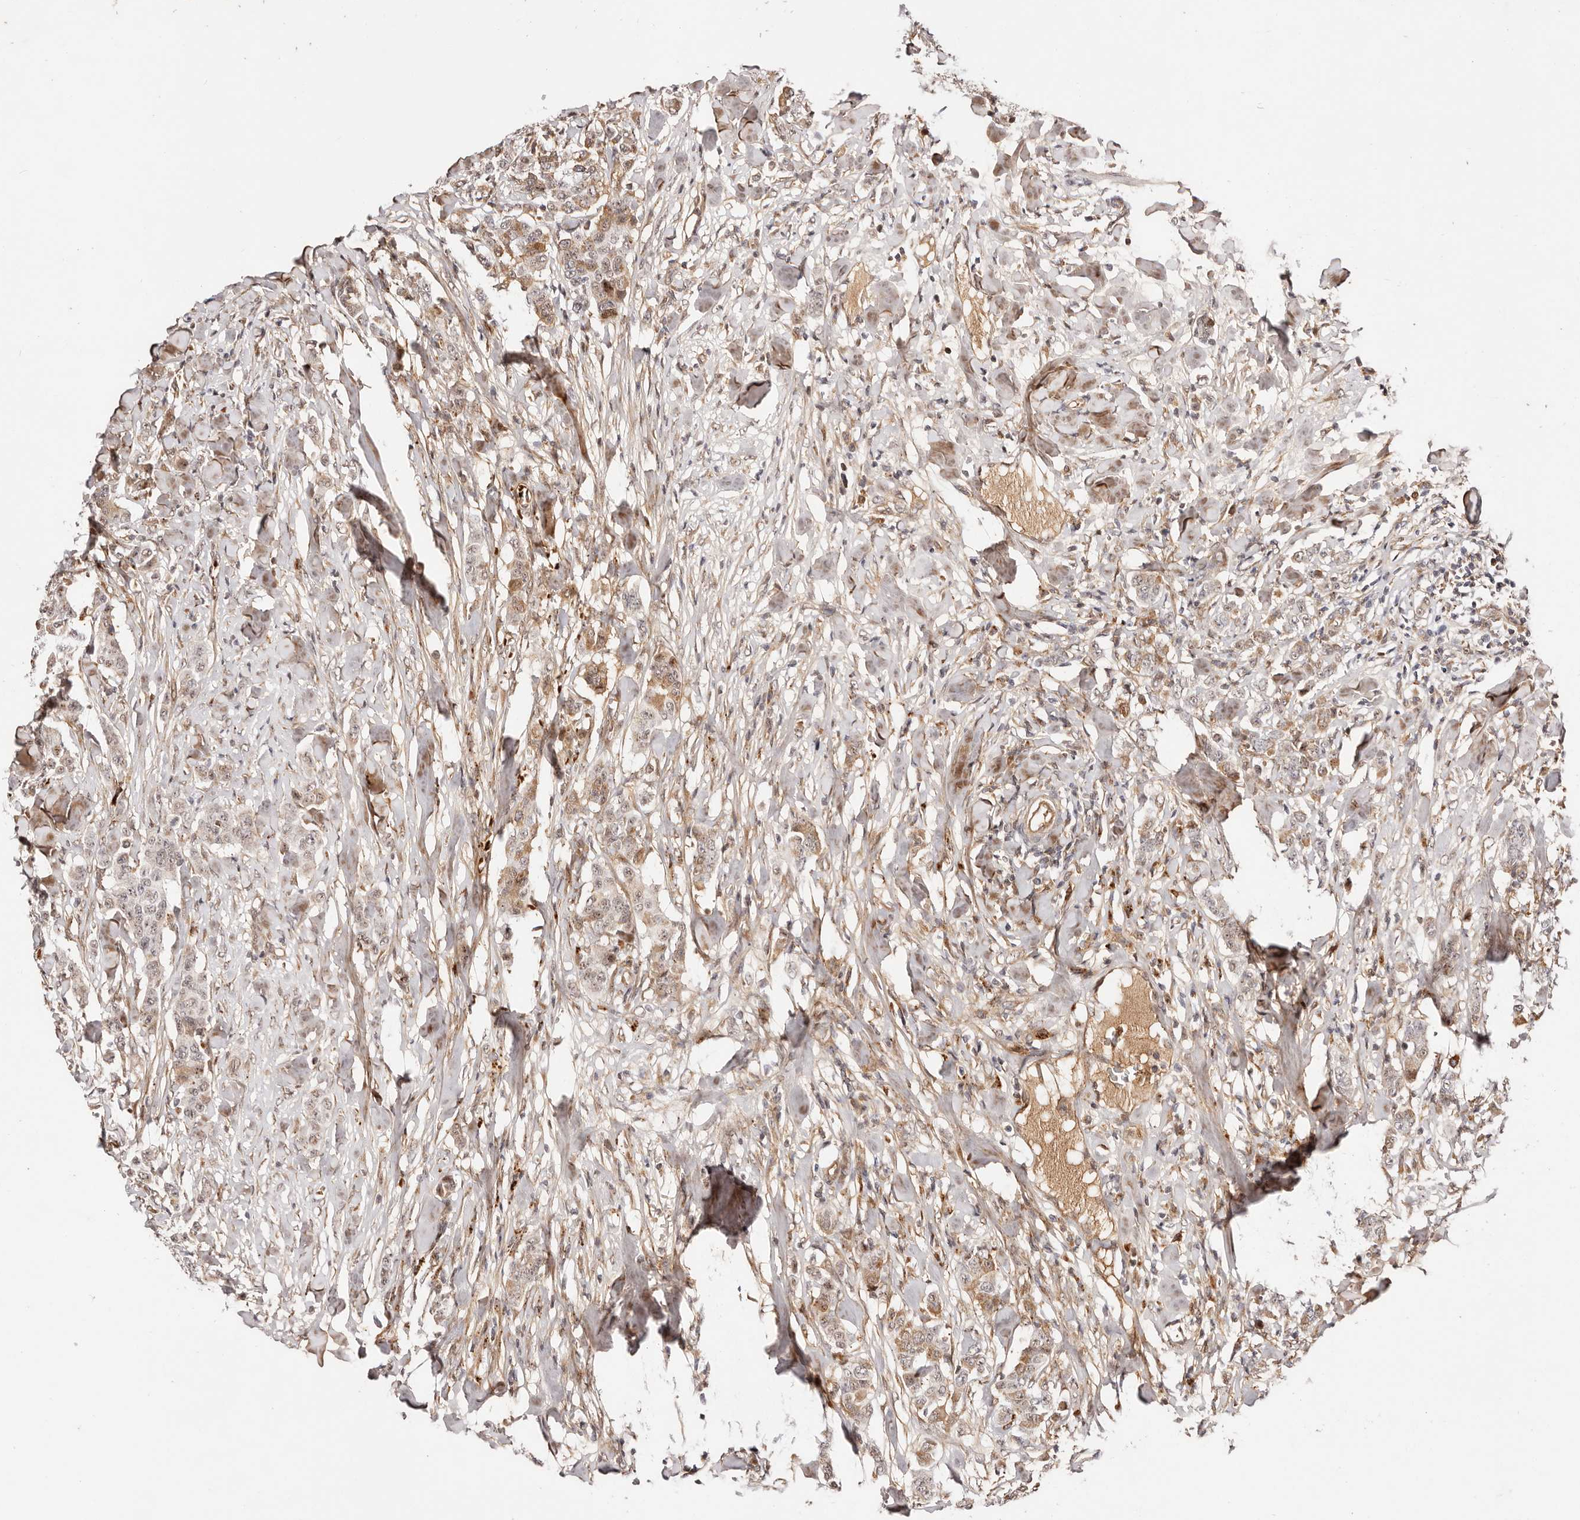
{"staining": {"intensity": "weak", "quantity": "25%-75%", "location": "nuclear"}, "tissue": "breast cancer", "cell_type": "Tumor cells", "image_type": "cancer", "snomed": [{"axis": "morphology", "description": "Duct carcinoma"}, {"axis": "topography", "description": "Breast"}], "caption": "Immunohistochemistry (IHC) photomicrograph of breast cancer stained for a protein (brown), which demonstrates low levels of weak nuclear positivity in about 25%-75% of tumor cells.", "gene": "WRN", "patient": {"sex": "female", "age": 40}}